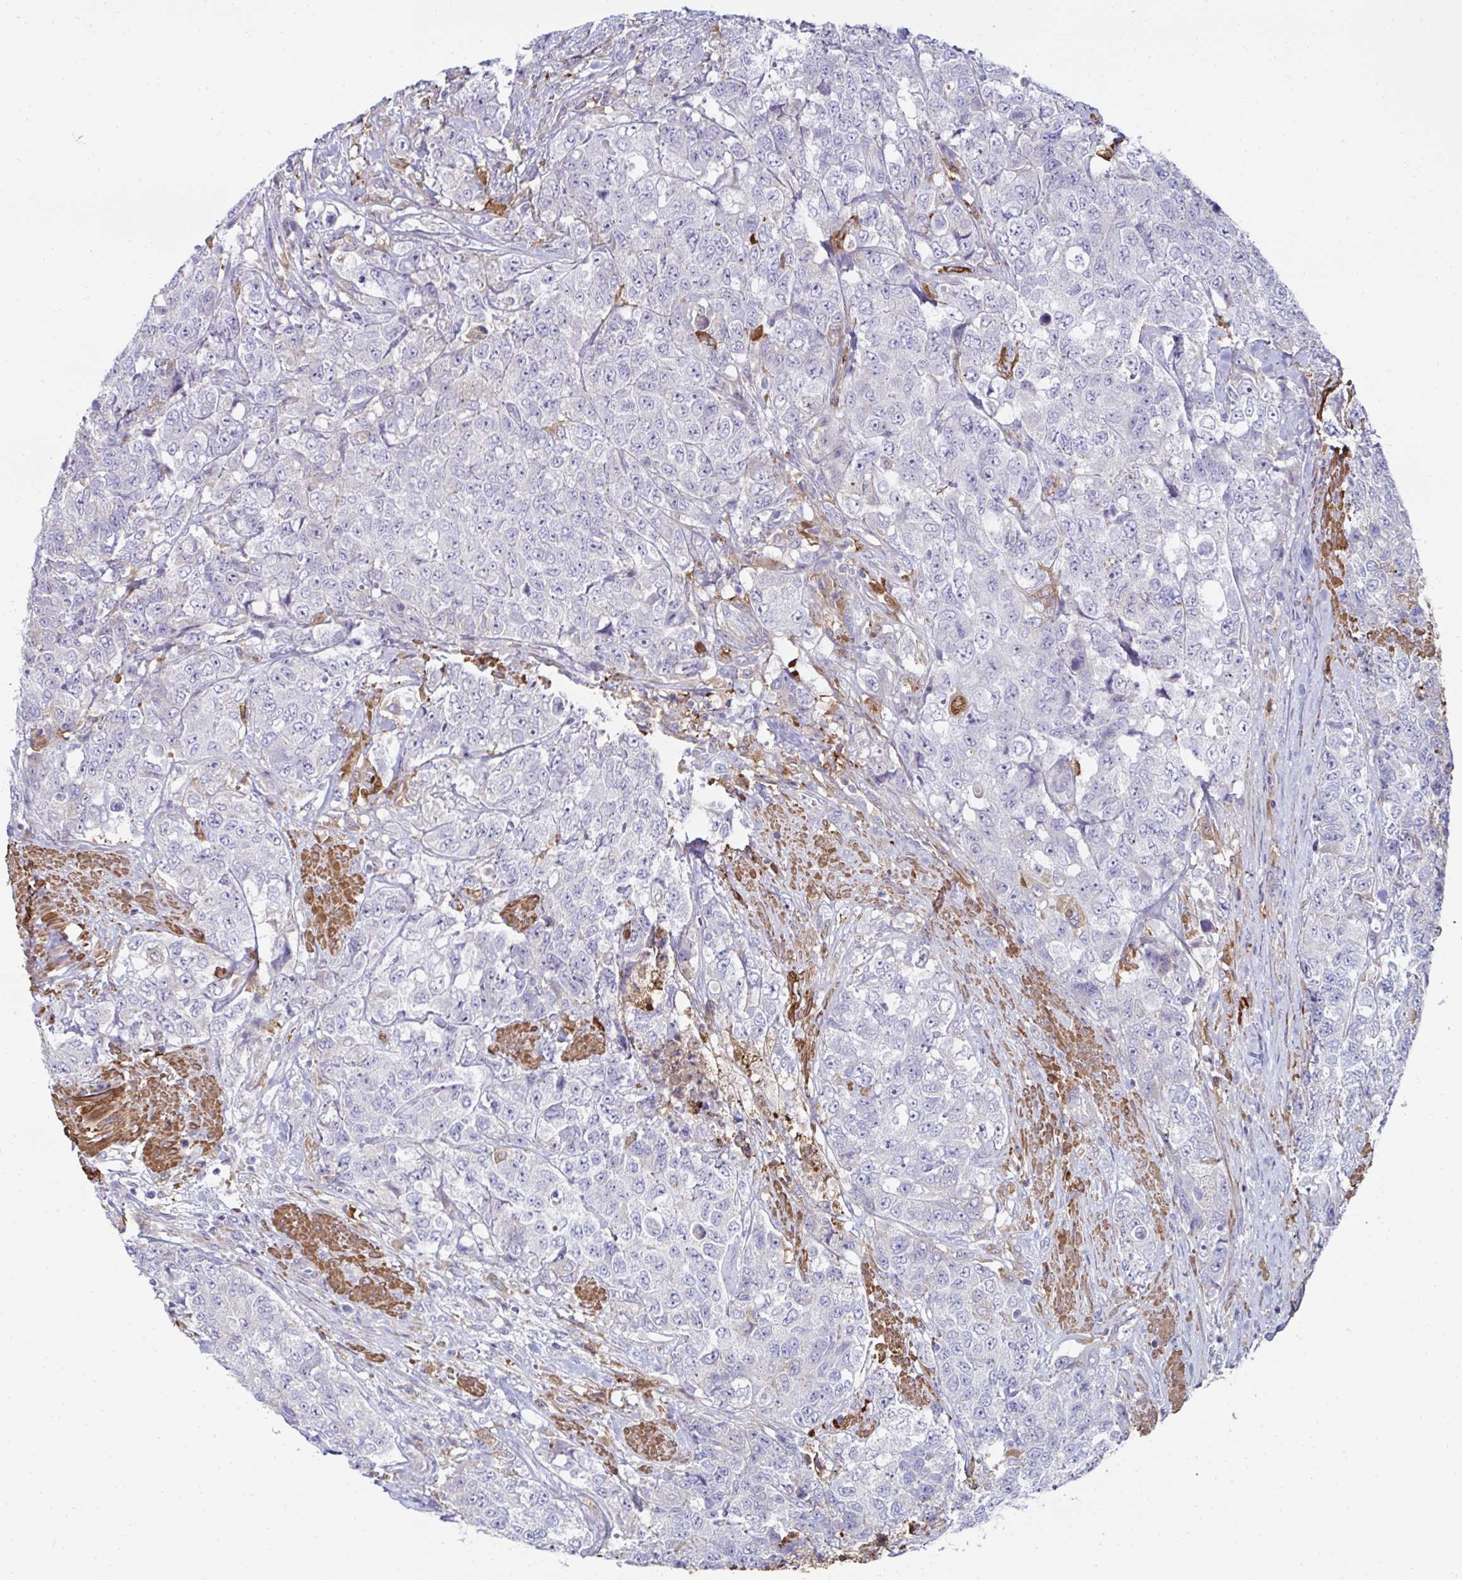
{"staining": {"intensity": "negative", "quantity": "none", "location": "none"}, "tissue": "urothelial cancer", "cell_type": "Tumor cells", "image_type": "cancer", "snomed": [{"axis": "morphology", "description": "Urothelial carcinoma, High grade"}, {"axis": "topography", "description": "Urinary bladder"}], "caption": "Immunohistochemical staining of urothelial cancer displays no significant expression in tumor cells.", "gene": "FBXL13", "patient": {"sex": "female", "age": 78}}